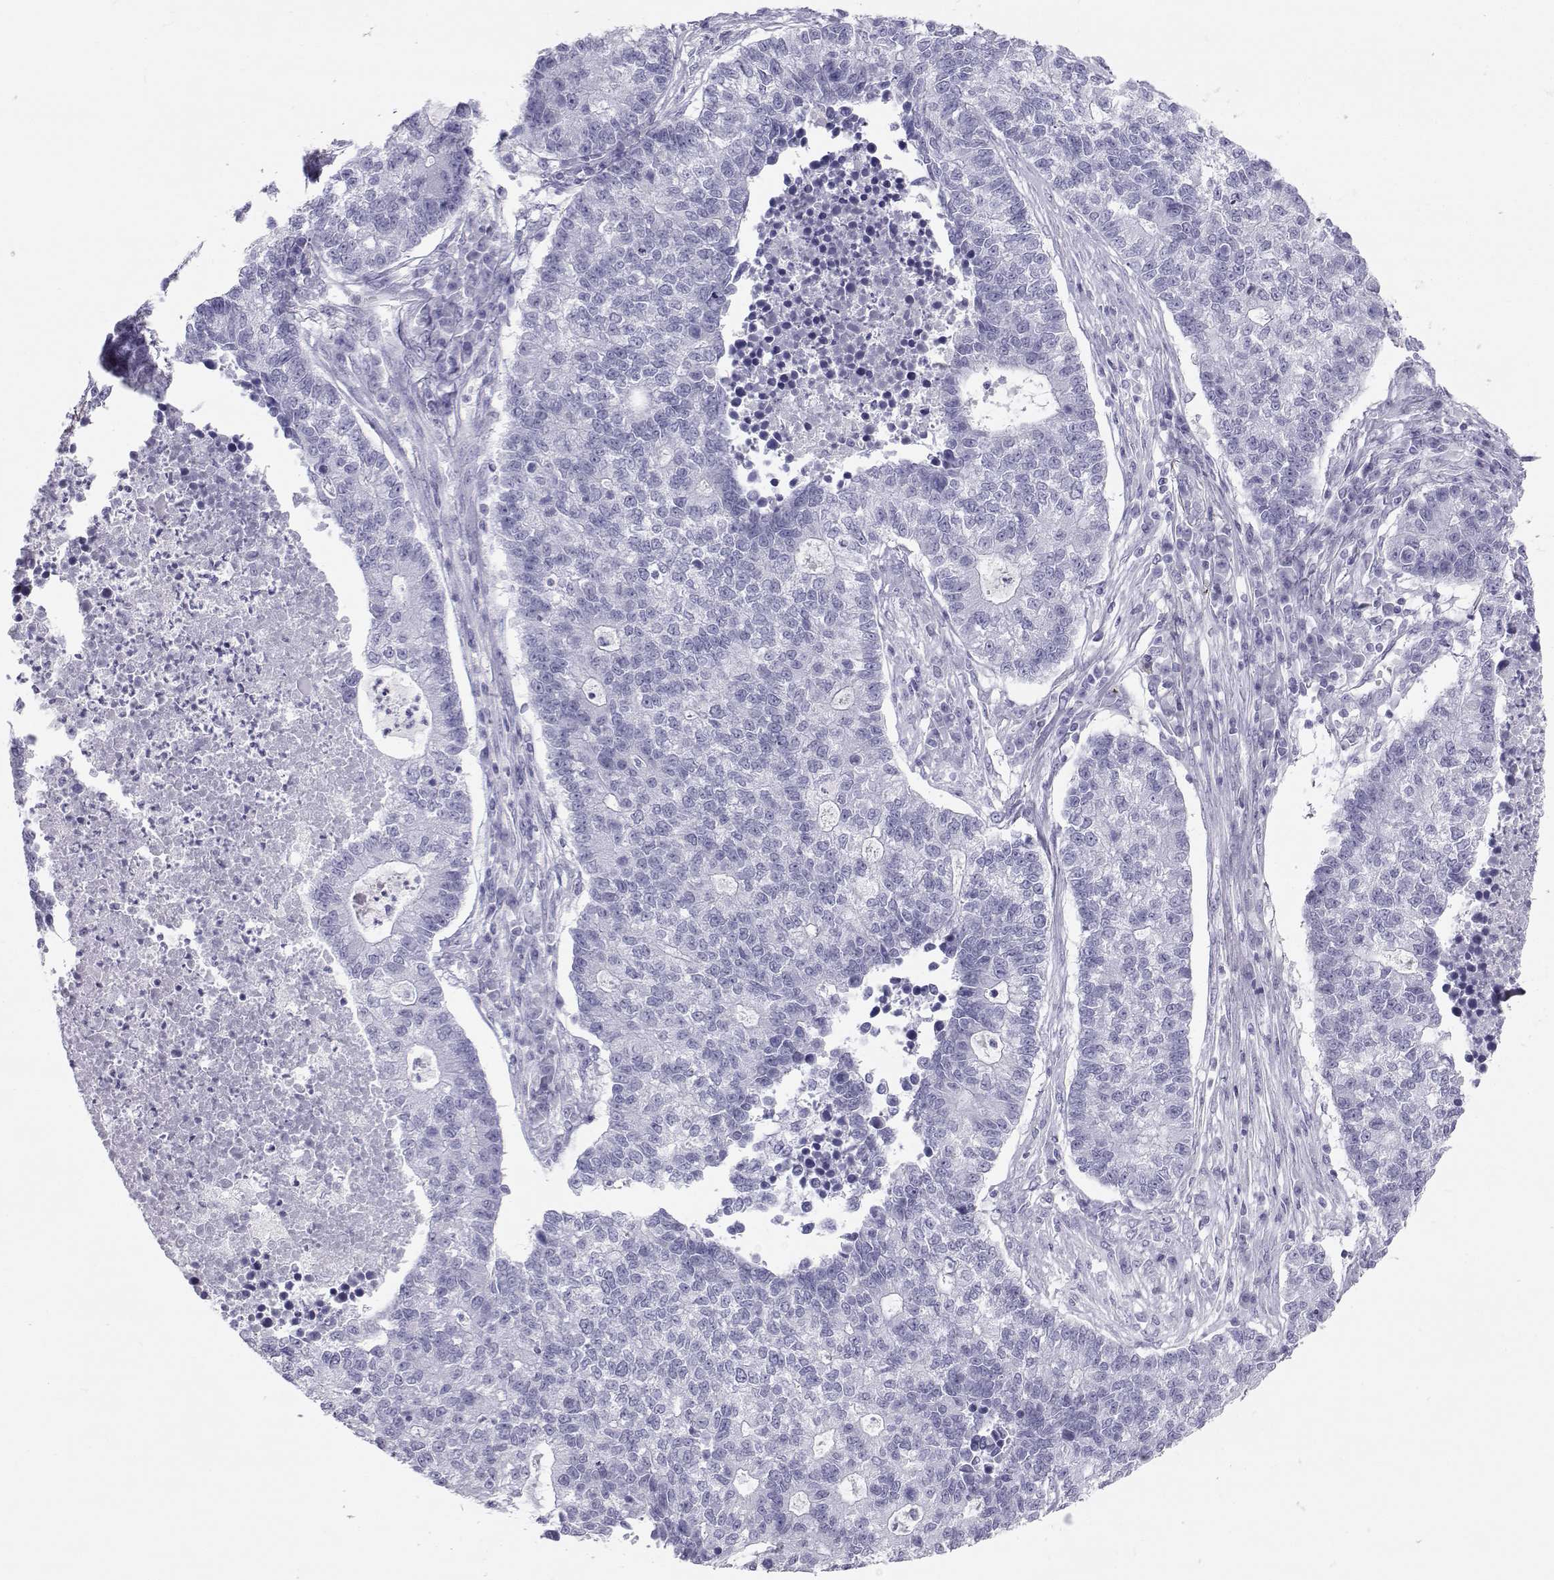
{"staining": {"intensity": "negative", "quantity": "none", "location": "none"}, "tissue": "lung cancer", "cell_type": "Tumor cells", "image_type": "cancer", "snomed": [{"axis": "morphology", "description": "Adenocarcinoma, NOS"}, {"axis": "topography", "description": "Lung"}], "caption": "Tumor cells show no significant staining in lung cancer (adenocarcinoma).", "gene": "SST", "patient": {"sex": "male", "age": 57}}